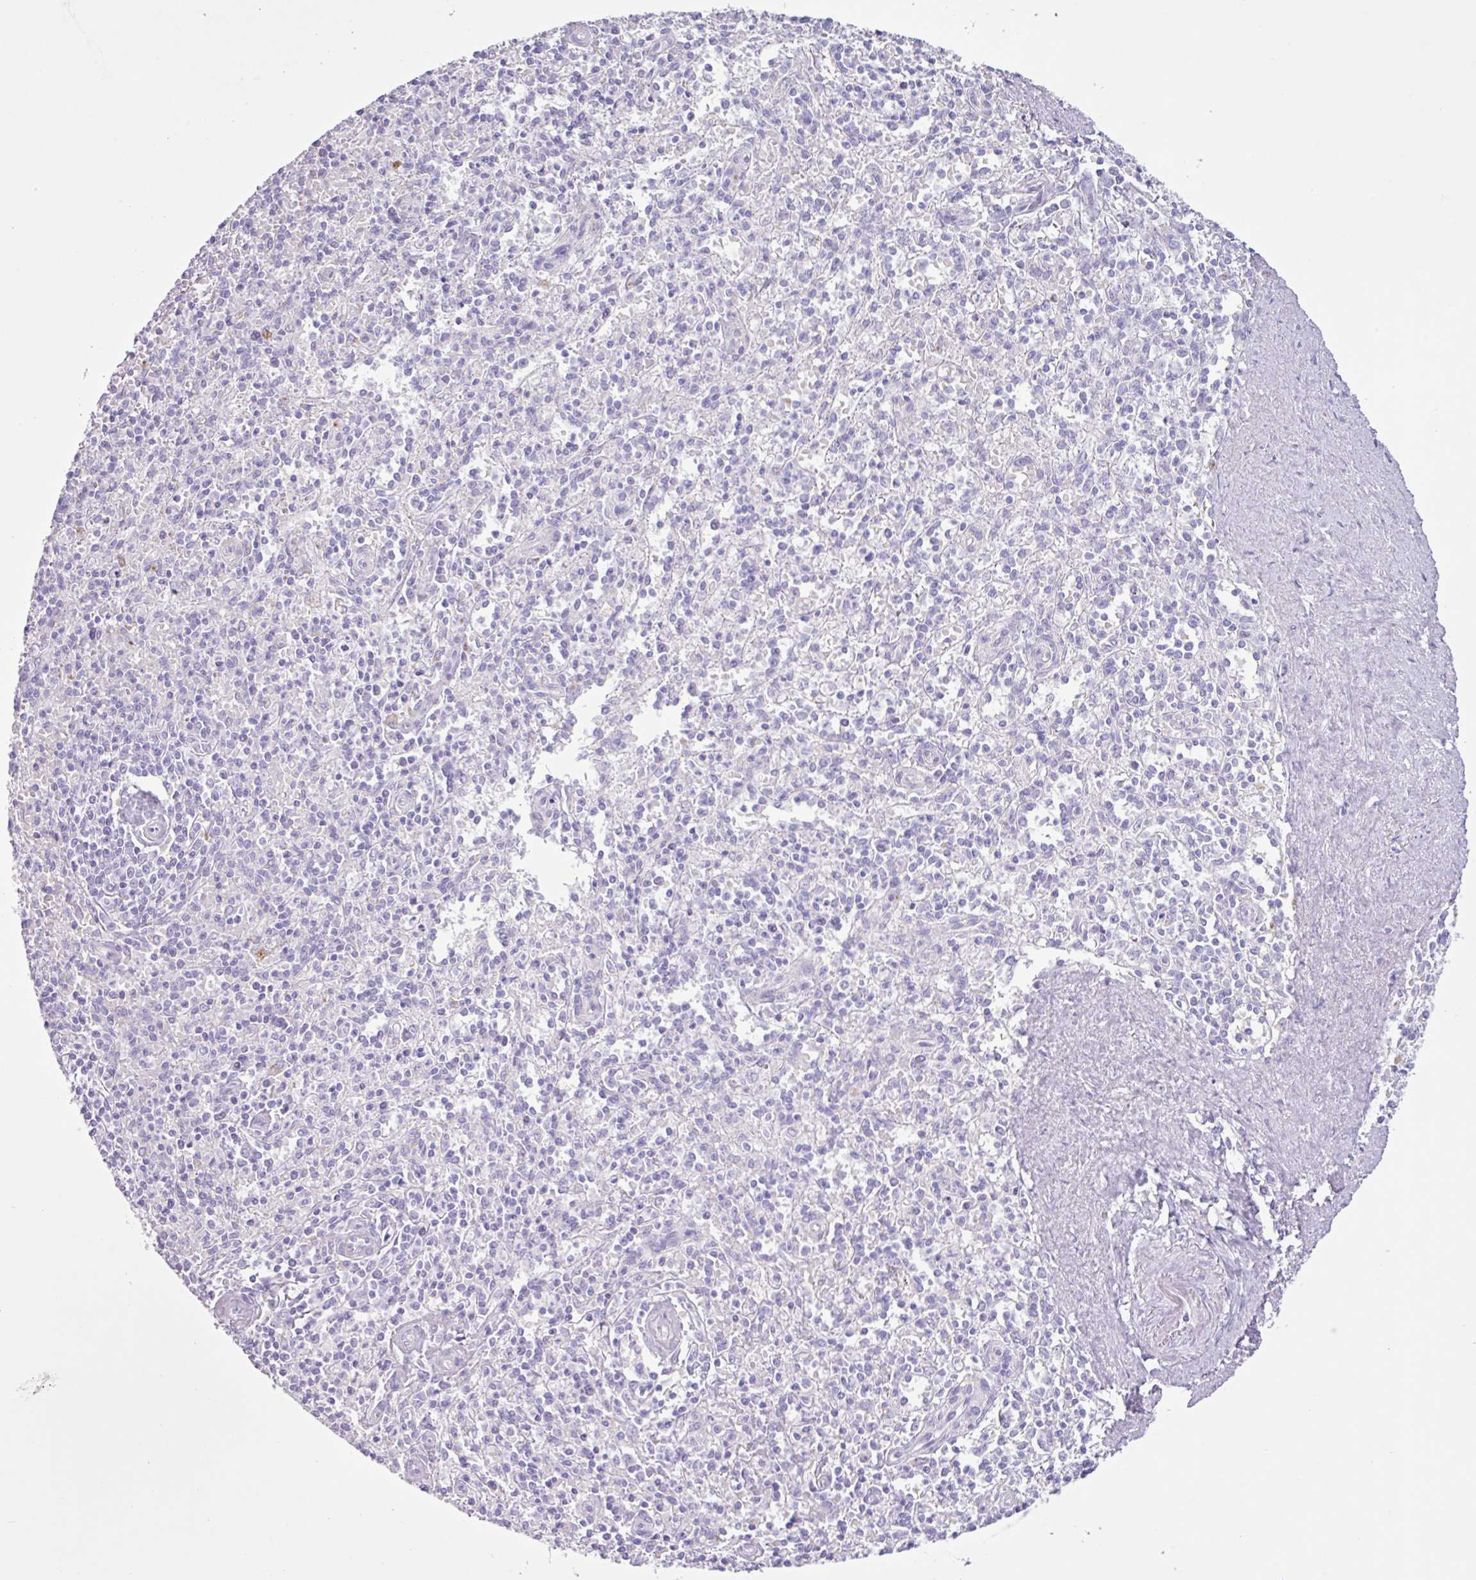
{"staining": {"intensity": "negative", "quantity": "none", "location": "none"}, "tissue": "spleen", "cell_type": "Cells in red pulp", "image_type": "normal", "snomed": [{"axis": "morphology", "description": "Normal tissue, NOS"}, {"axis": "topography", "description": "Spleen"}], "caption": "Spleen was stained to show a protein in brown. There is no significant expression in cells in red pulp. The staining is performed using DAB (3,3'-diaminobenzidine) brown chromogen with nuclei counter-stained in using hematoxylin.", "gene": "AGO3", "patient": {"sex": "female", "age": 70}}